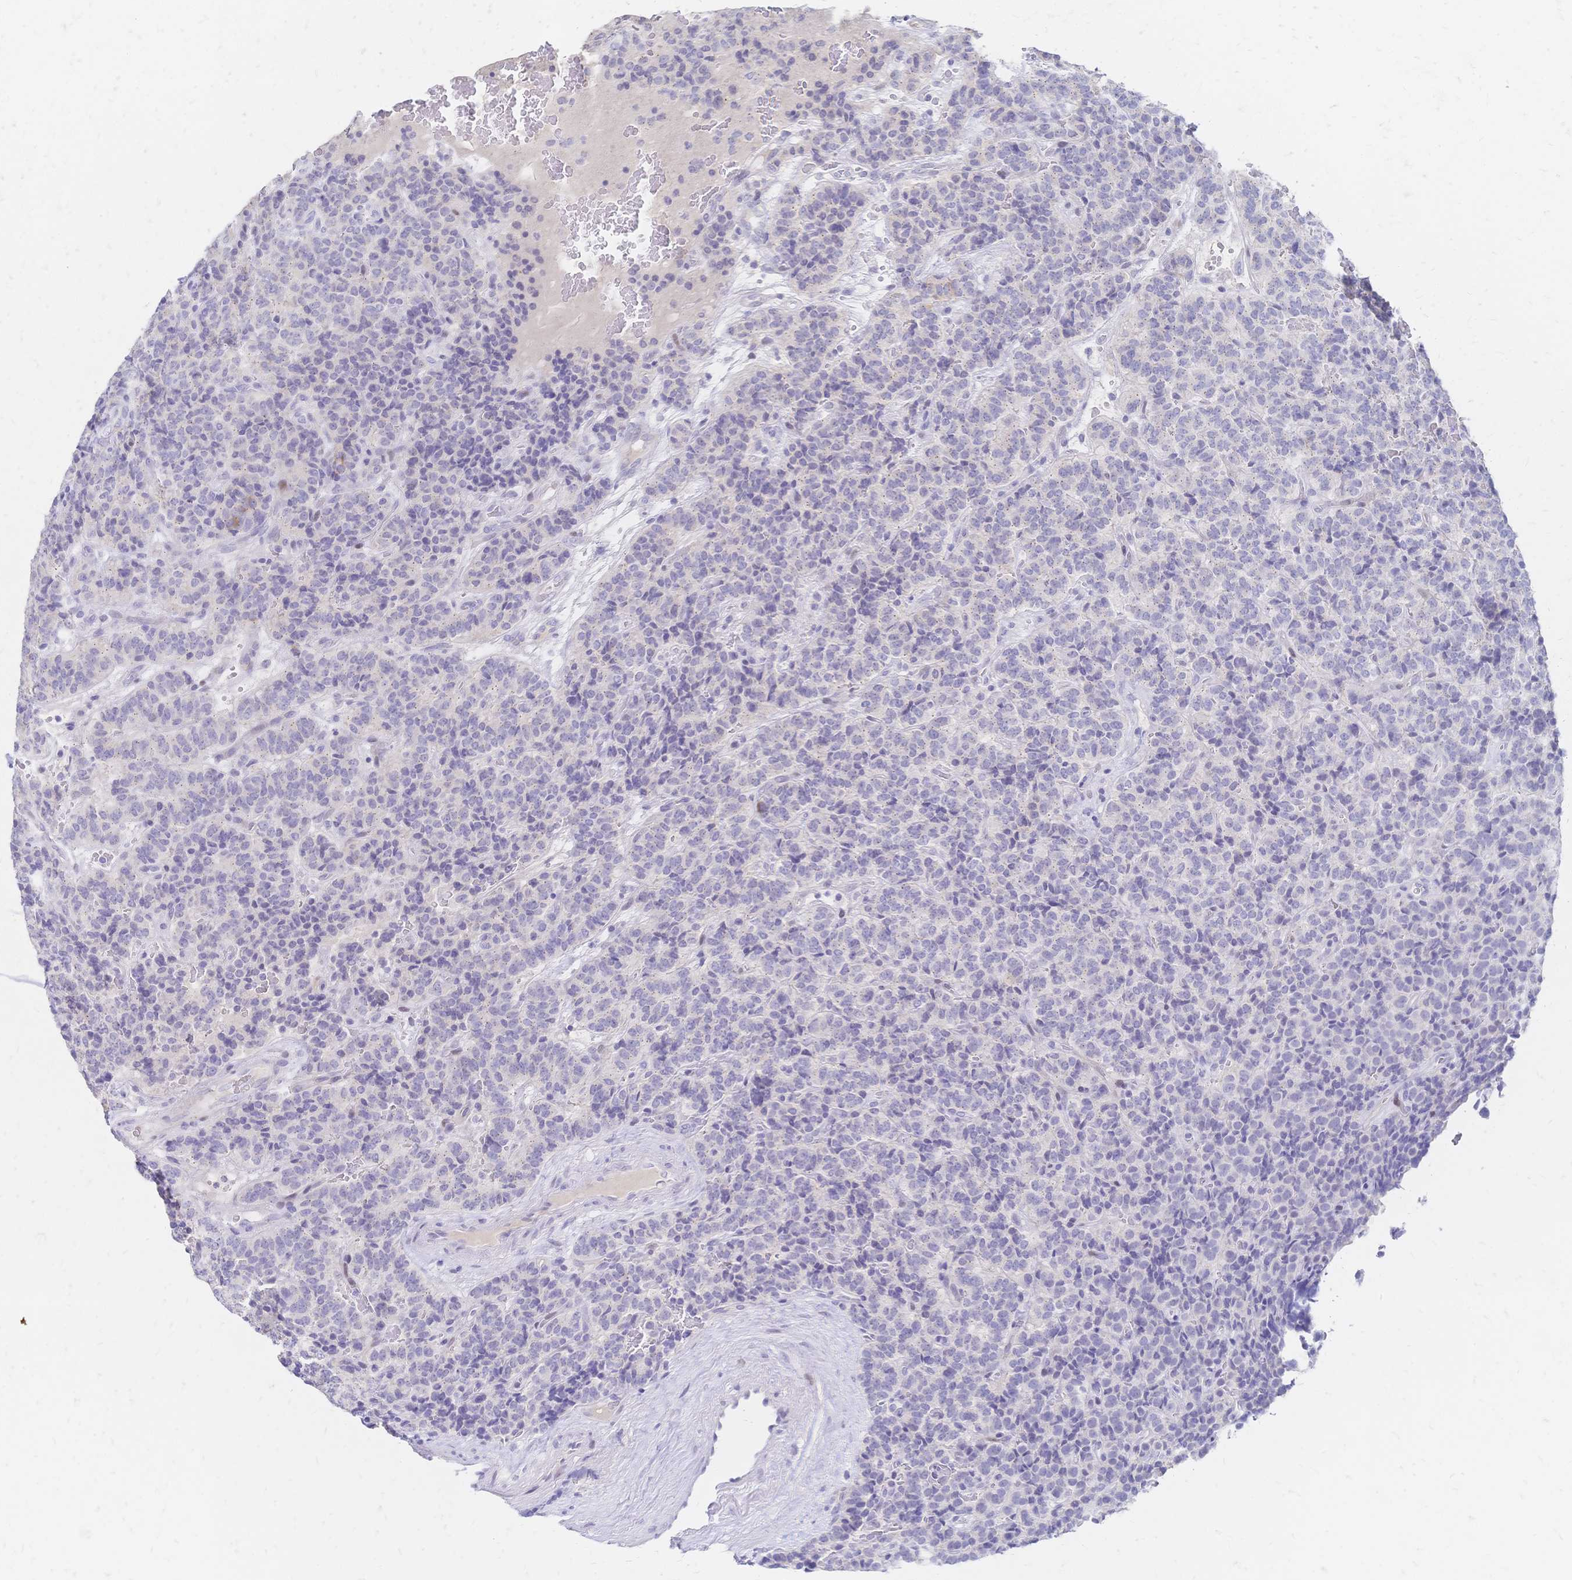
{"staining": {"intensity": "negative", "quantity": "none", "location": "none"}, "tissue": "carcinoid", "cell_type": "Tumor cells", "image_type": "cancer", "snomed": [{"axis": "morphology", "description": "Carcinoid, malignant, NOS"}, {"axis": "topography", "description": "Pancreas"}], "caption": "DAB (3,3'-diaminobenzidine) immunohistochemical staining of human carcinoid exhibits no significant positivity in tumor cells.", "gene": "PSORS1C2", "patient": {"sex": "male", "age": 36}}